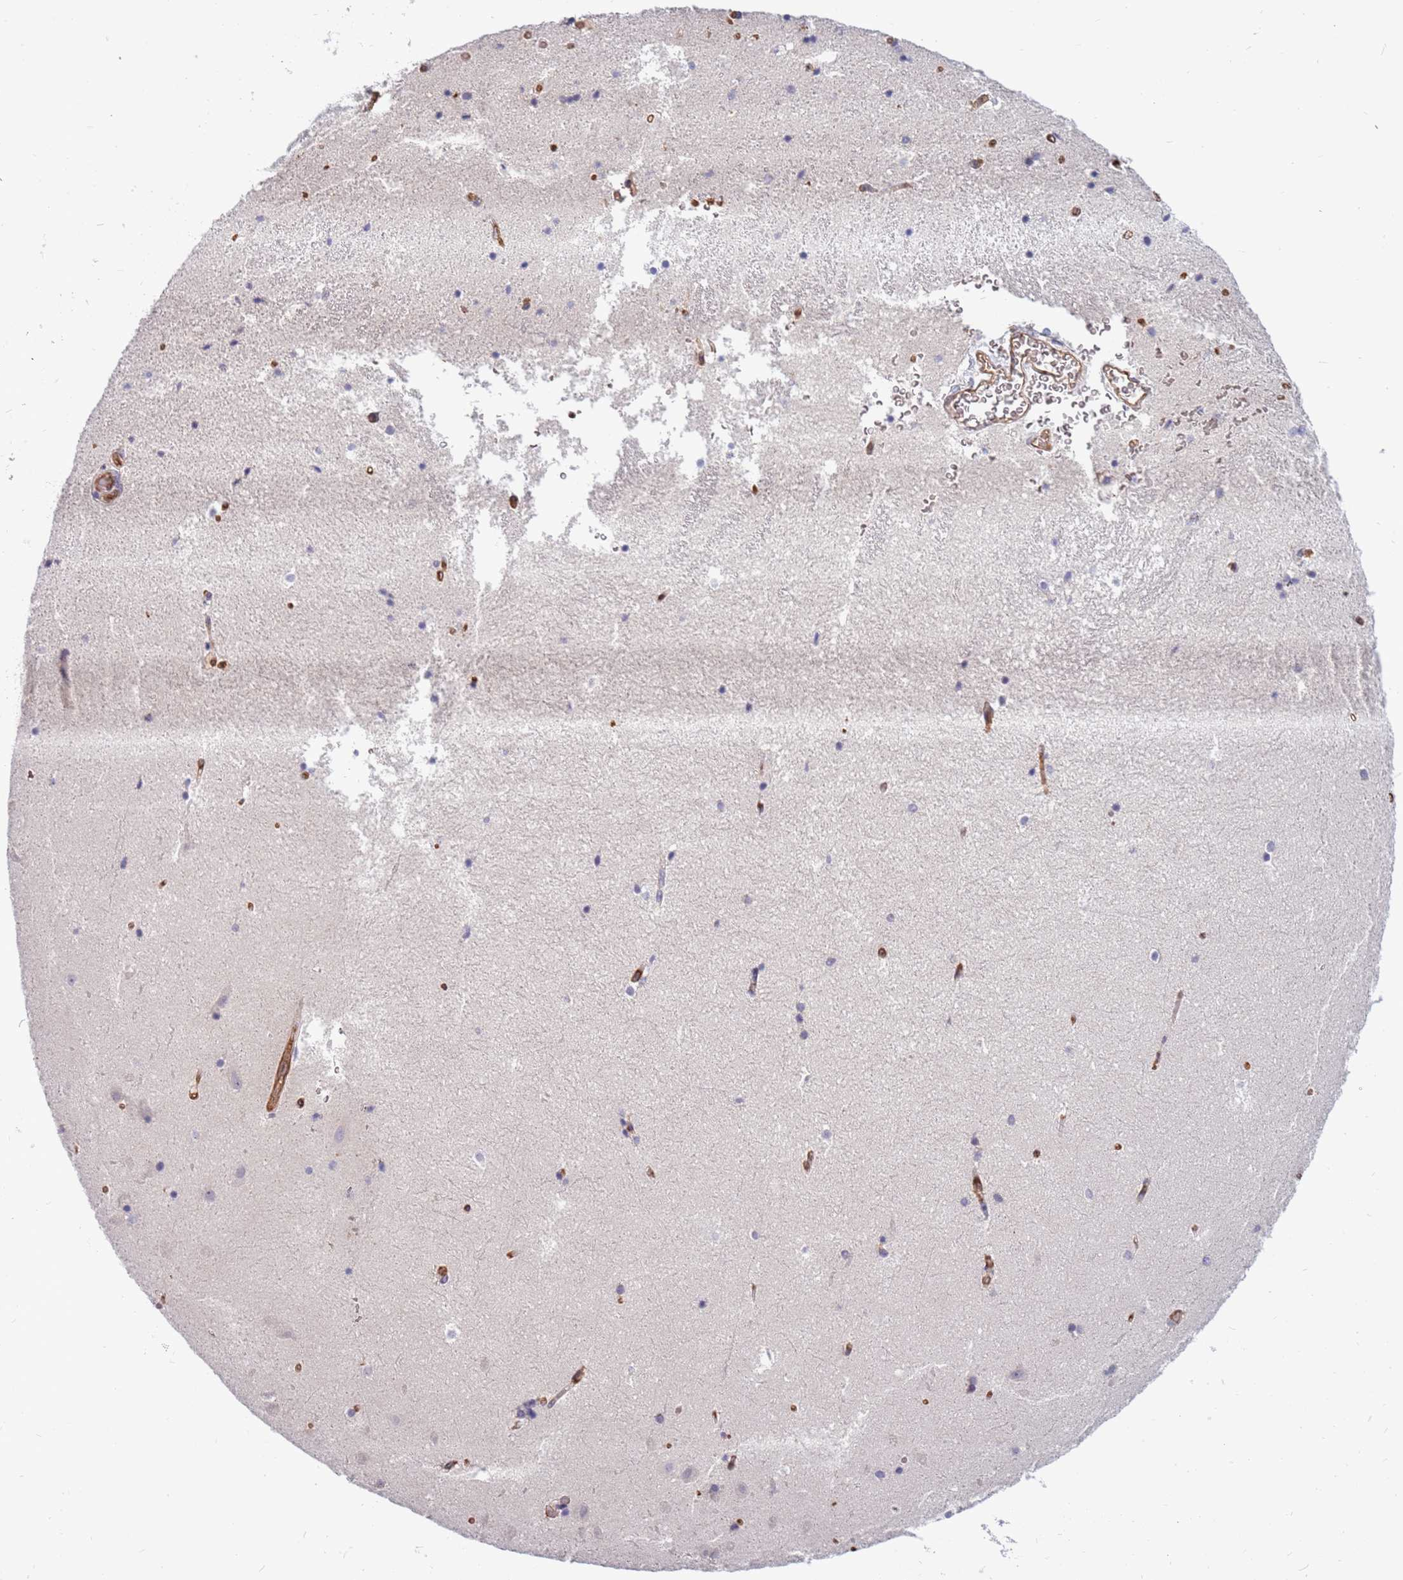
{"staining": {"intensity": "negative", "quantity": "none", "location": "none"}, "tissue": "hippocampus", "cell_type": "Glial cells", "image_type": "normal", "snomed": [{"axis": "morphology", "description": "Normal tissue, NOS"}, {"axis": "topography", "description": "Hippocampus"}], "caption": "IHC micrograph of unremarkable hippocampus stained for a protein (brown), which shows no expression in glial cells.", "gene": "ARHGEF35", "patient": {"sex": "female", "age": 52}}